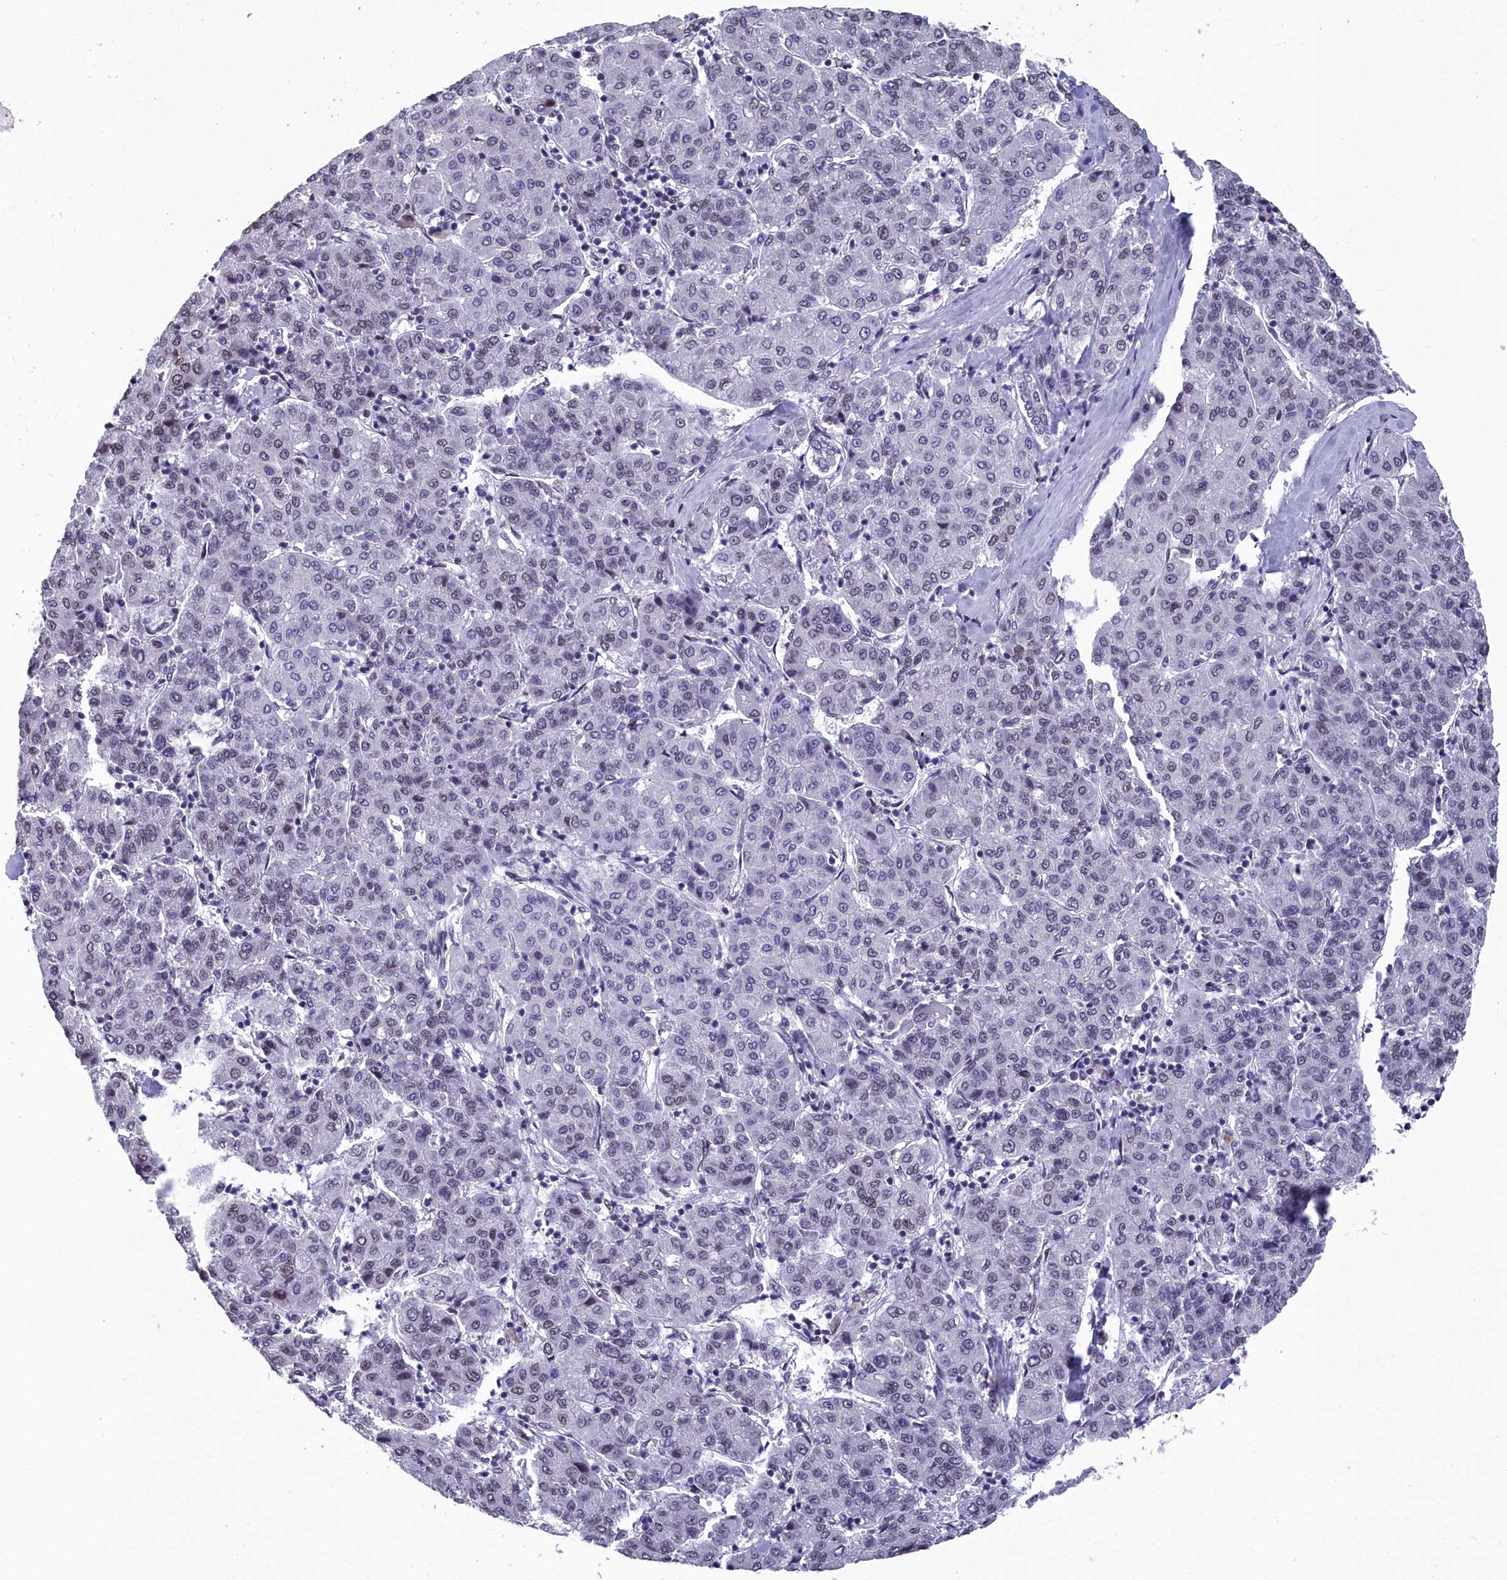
{"staining": {"intensity": "negative", "quantity": "none", "location": "none"}, "tissue": "liver cancer", "cell_type": "Tumor cells", "image_type": "cancer", "snomed": [{"axis": "morphology", "description": "Carcinoma, Hepatocellular, NOS"}, {"axis": "topography", "description": "Liver"}], "caption": "Liver cancer (hepatocellular carcinoma) was stained to show a protein in brown. There is no significant positivity in tumor cells. The staining was performed using DAB (3,3'-diaminobenzidine) to visualize the protein expression in brown, while the nuclei were stained in blue with hematoxylin (Magnification: 20x).", "gene": "CCDC97", "patient": {"sex": "male", "age": 65}}